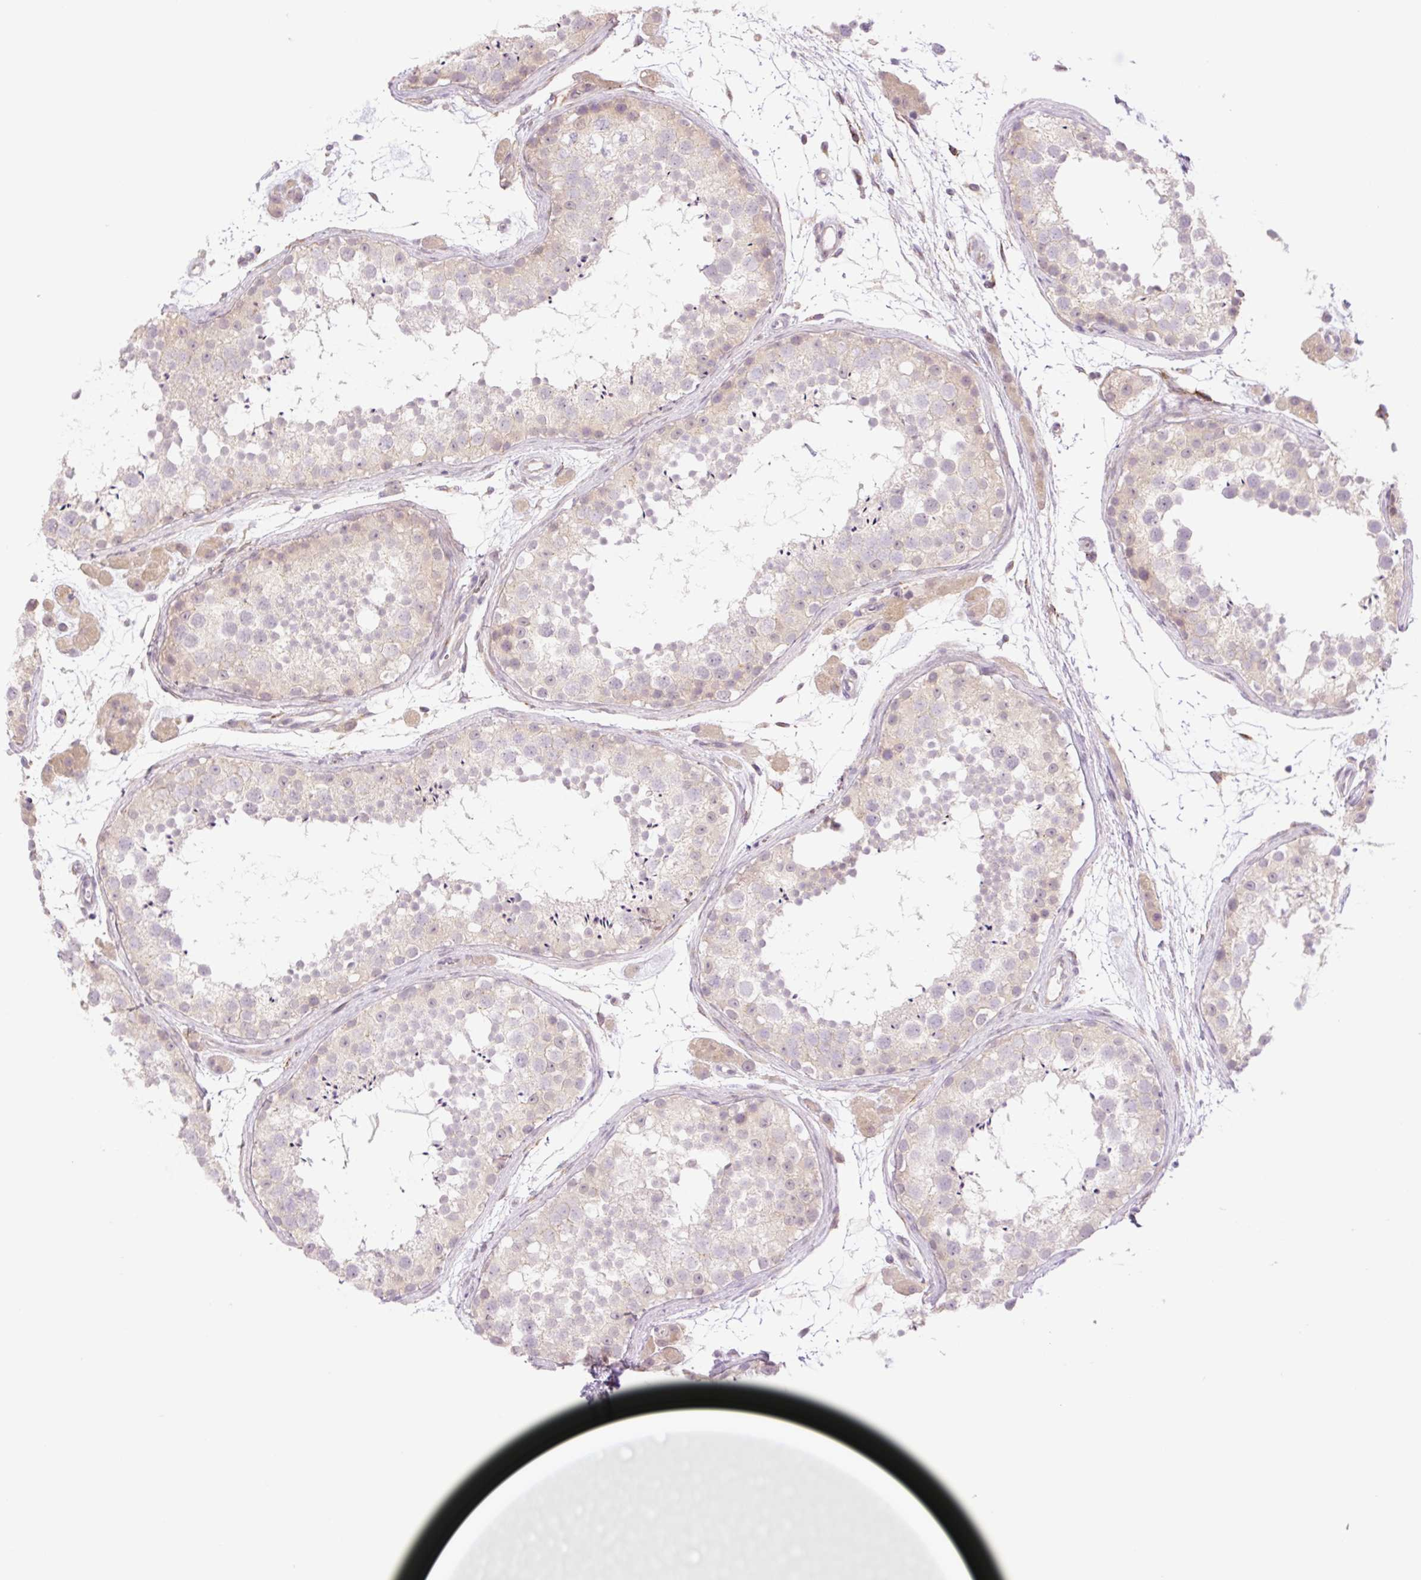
{"staining": {"intensity": "weak", "quantity": "<25%", "location": "cytoplasmic/membranous"}, "tissue": "testis", "cell_type": "Cells in seminiferous ducts", "image_type": "normal", "snomed": [{"axis": "morphology", "description": "Normal tissue, NOS"}, {"axis": "topography", "description": "Testis"}], "caption": "This is a histopathology image of immunohistochemistry staining of benign testis, which shows no positivity in cells in seminiferous ducts. (DAB IHC with hematoxylin counter stain).", "gene": "COL5A1", "patient": {"sex": "male", "age": 41}}